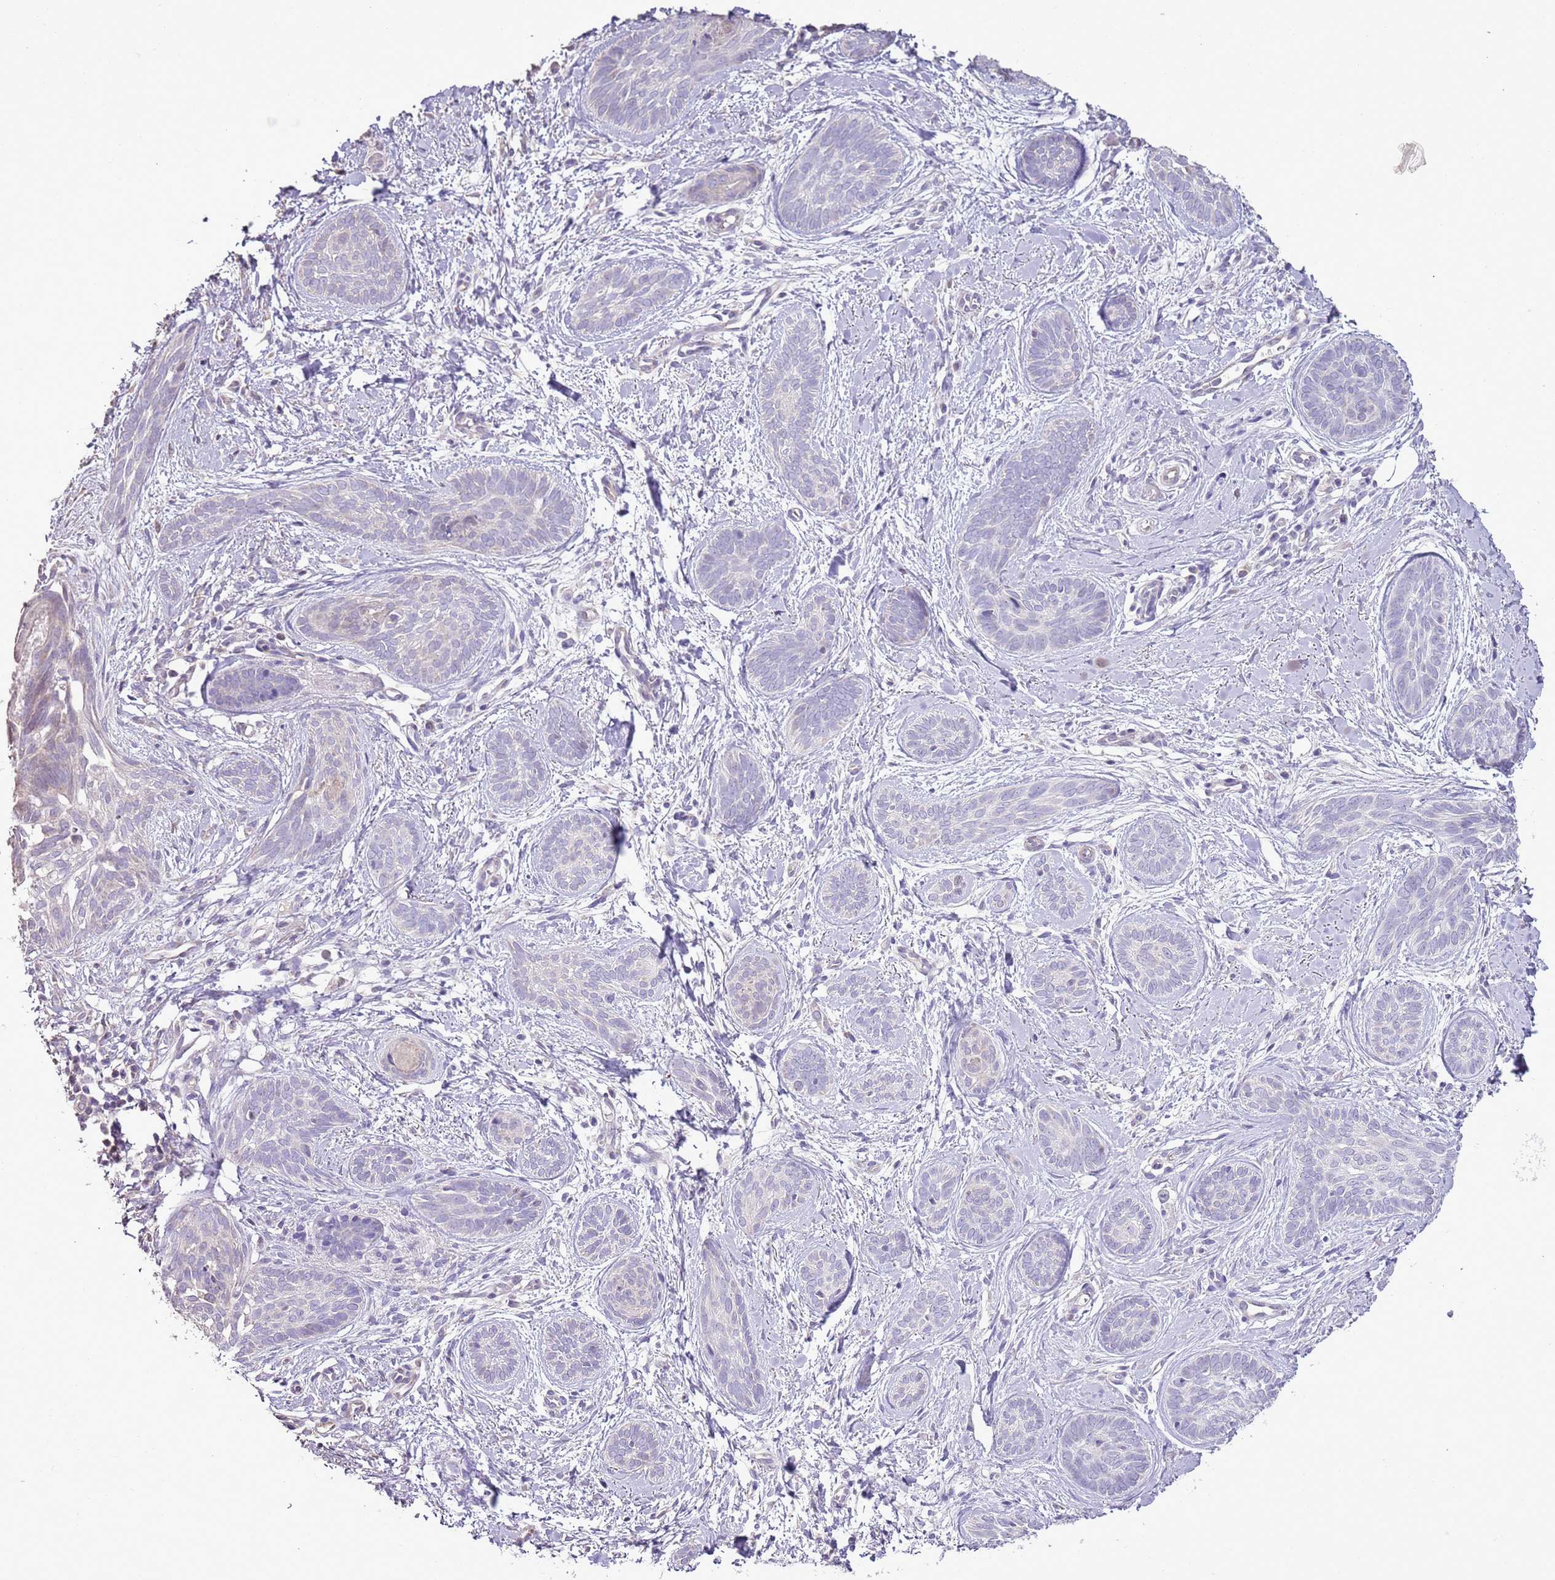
{"staining": {"intensity": "negative", "quantity": "none", "location": "none"}, "tissue": "skin cancer", "cell_type": "Tumor cells", "image_type": "cancer", "snomed": [{"axis": "morphology", "description": "Basal cell carcinoma"}, {"axis": "topography", "description": "Skin"}], "caption": "Protein analysis of skin cancer demonstrates no significant staining in tumor cells. (DAB immunohistochemistry (IHC), high magnification).", "gene": "GMNN", "patient": {"sex": "female", "age": 81}}